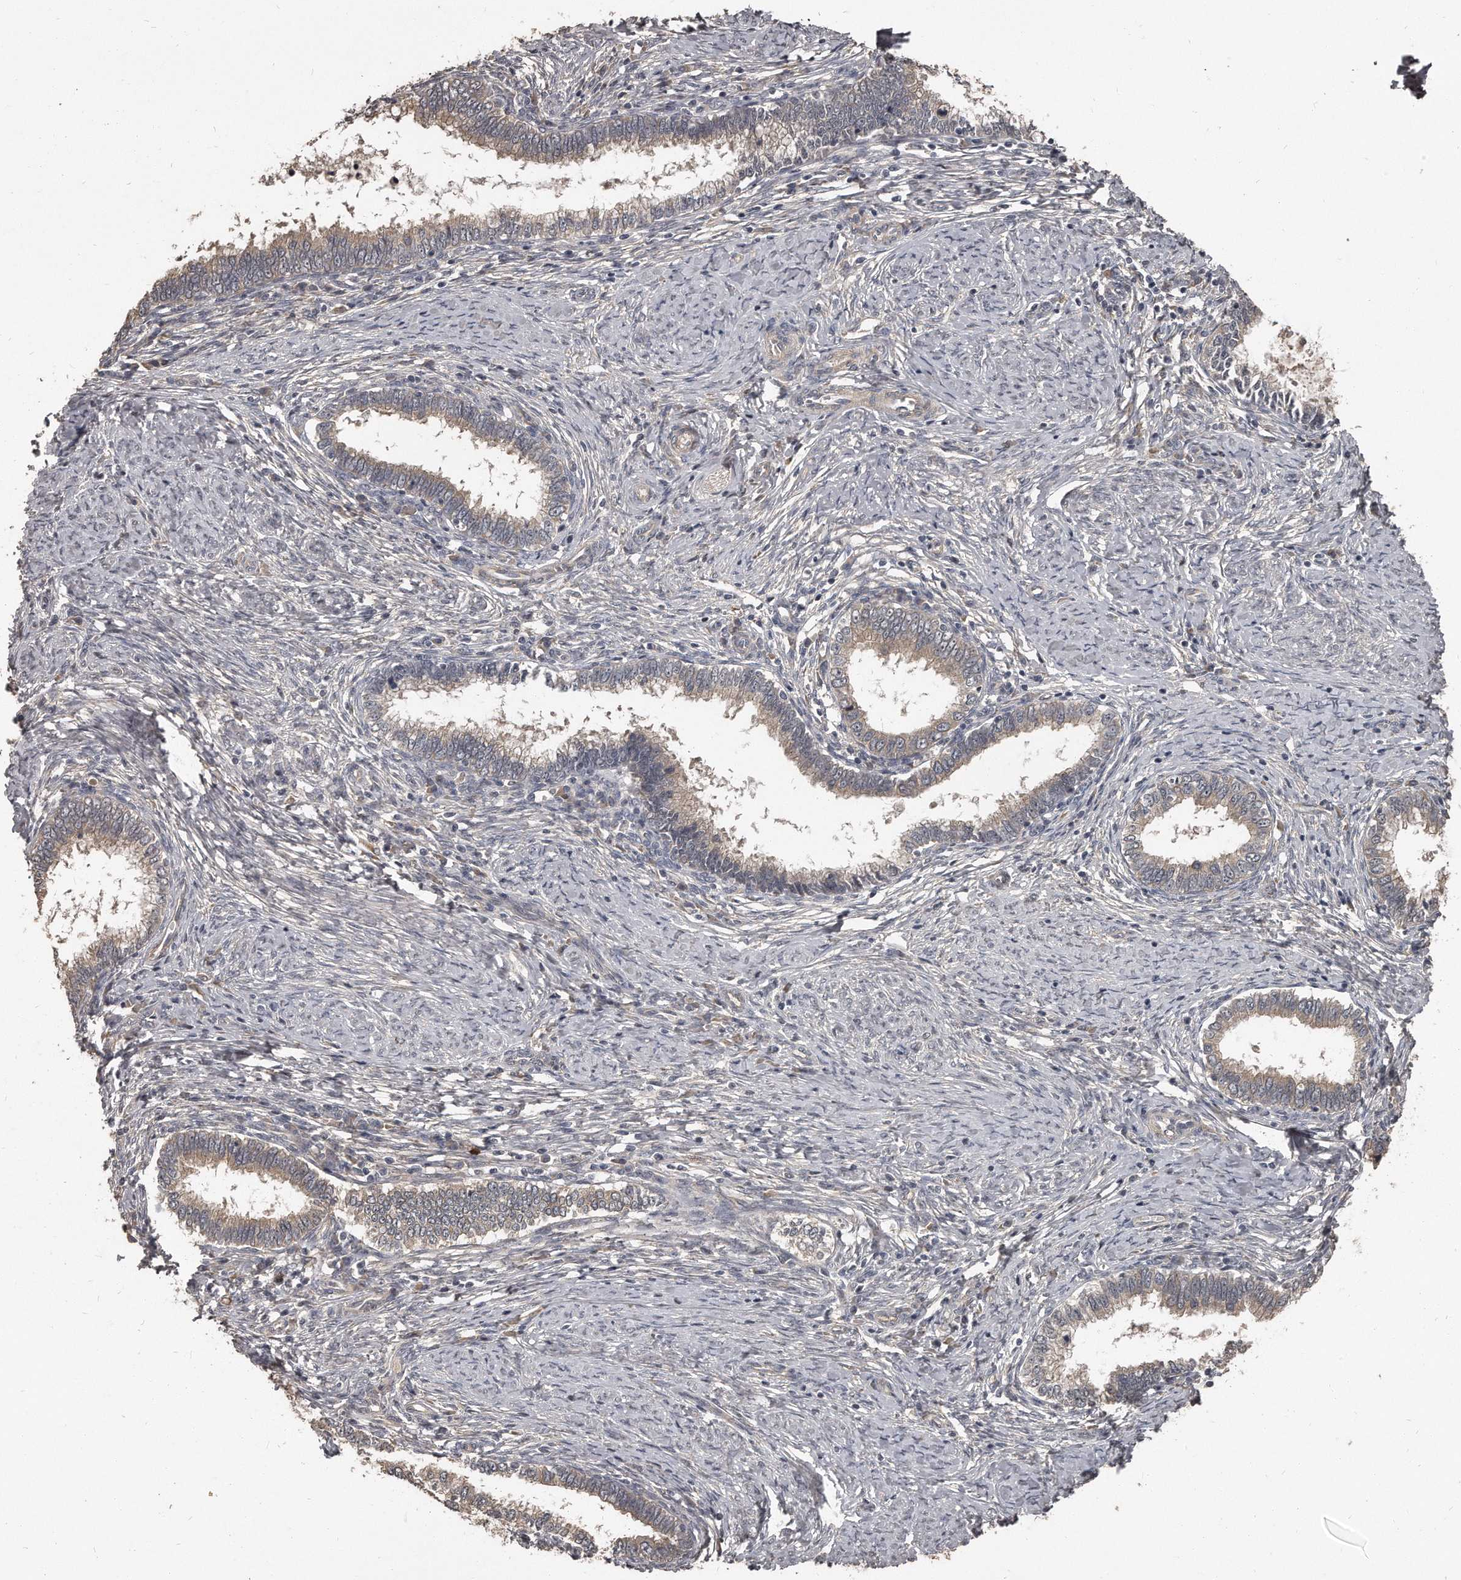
{"staining": {"intensity": "weak", "quantity": "<25%", "location": "cytoplasmic/membranous"}, "tissue": "cervical cancer", "cell_type": "Tumor cells", "image_type": "cancer", "snomed": [{"axis": "morphology", "description": "Adenocarcinoma, NOS"}, {"axis": "topography", "description": "Cervix"}], "caption": "Cervical cancer (adenocarcinoma) was stained to show a protein in brown. There is no significant expression in tumor cells.", "gene": "GRB10", "patient": {"sex": "female", "age": 36}}